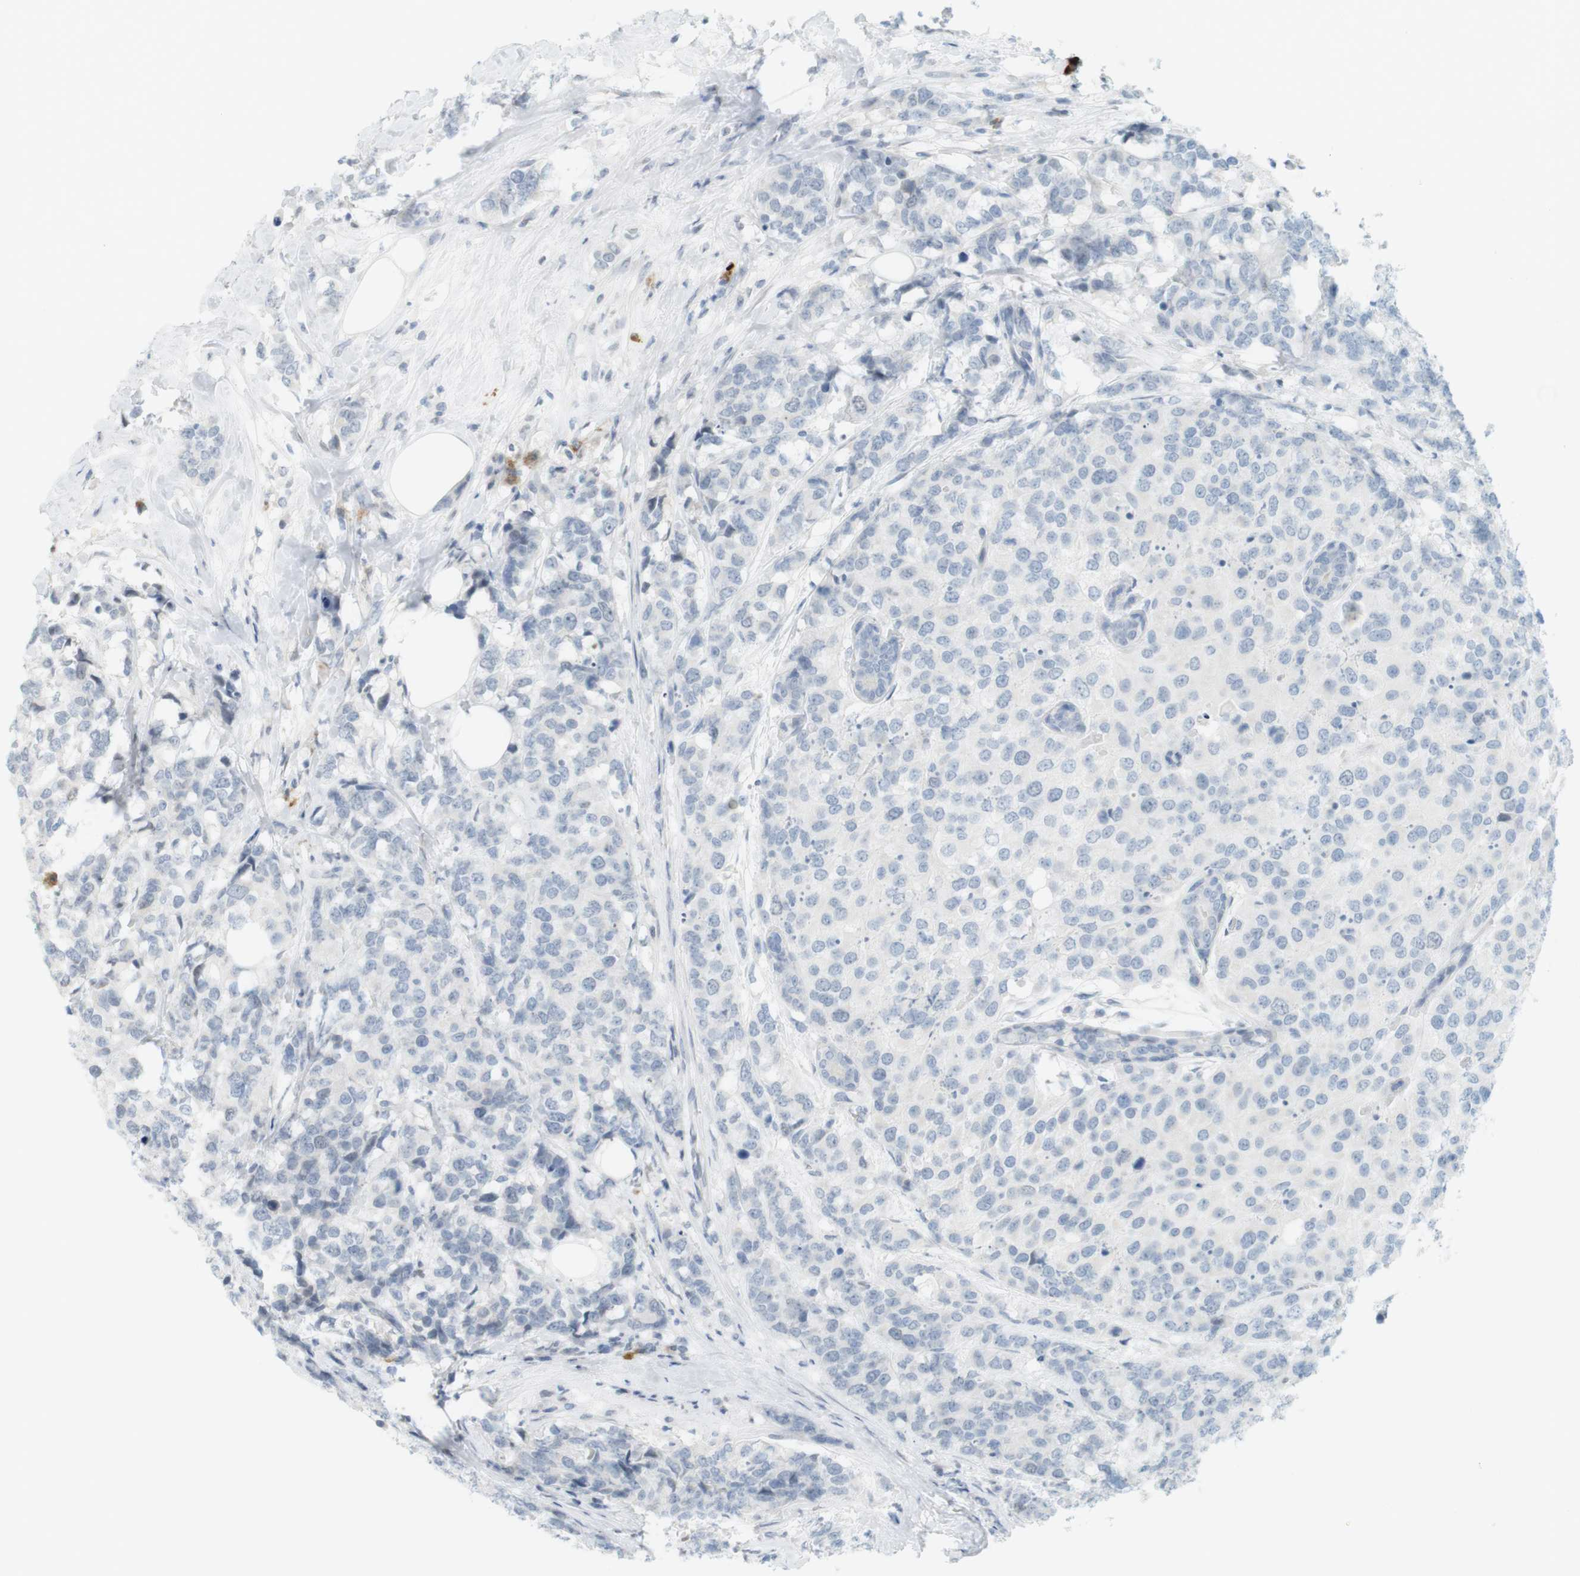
{"staining": {"intensity": "negative", "quantity": "none", "location": "none"}, "tissue": "breast cancer", "cell_type": "Tumor cells", "image_type": "cancer", "snomed": [{"axis": "morphology", "description": "Lobular carcinoma"}, {"axis": "topography", "description": "Breast"}], "caption": "Tumor cells show no significant protein expression in breast cancer (lobular carcinoma). (Immunohistochemistry (ihc), brightfield microscopy, high magnification).", "gene": "DMC1", "patient": {"sex": "female", "age": 59}}